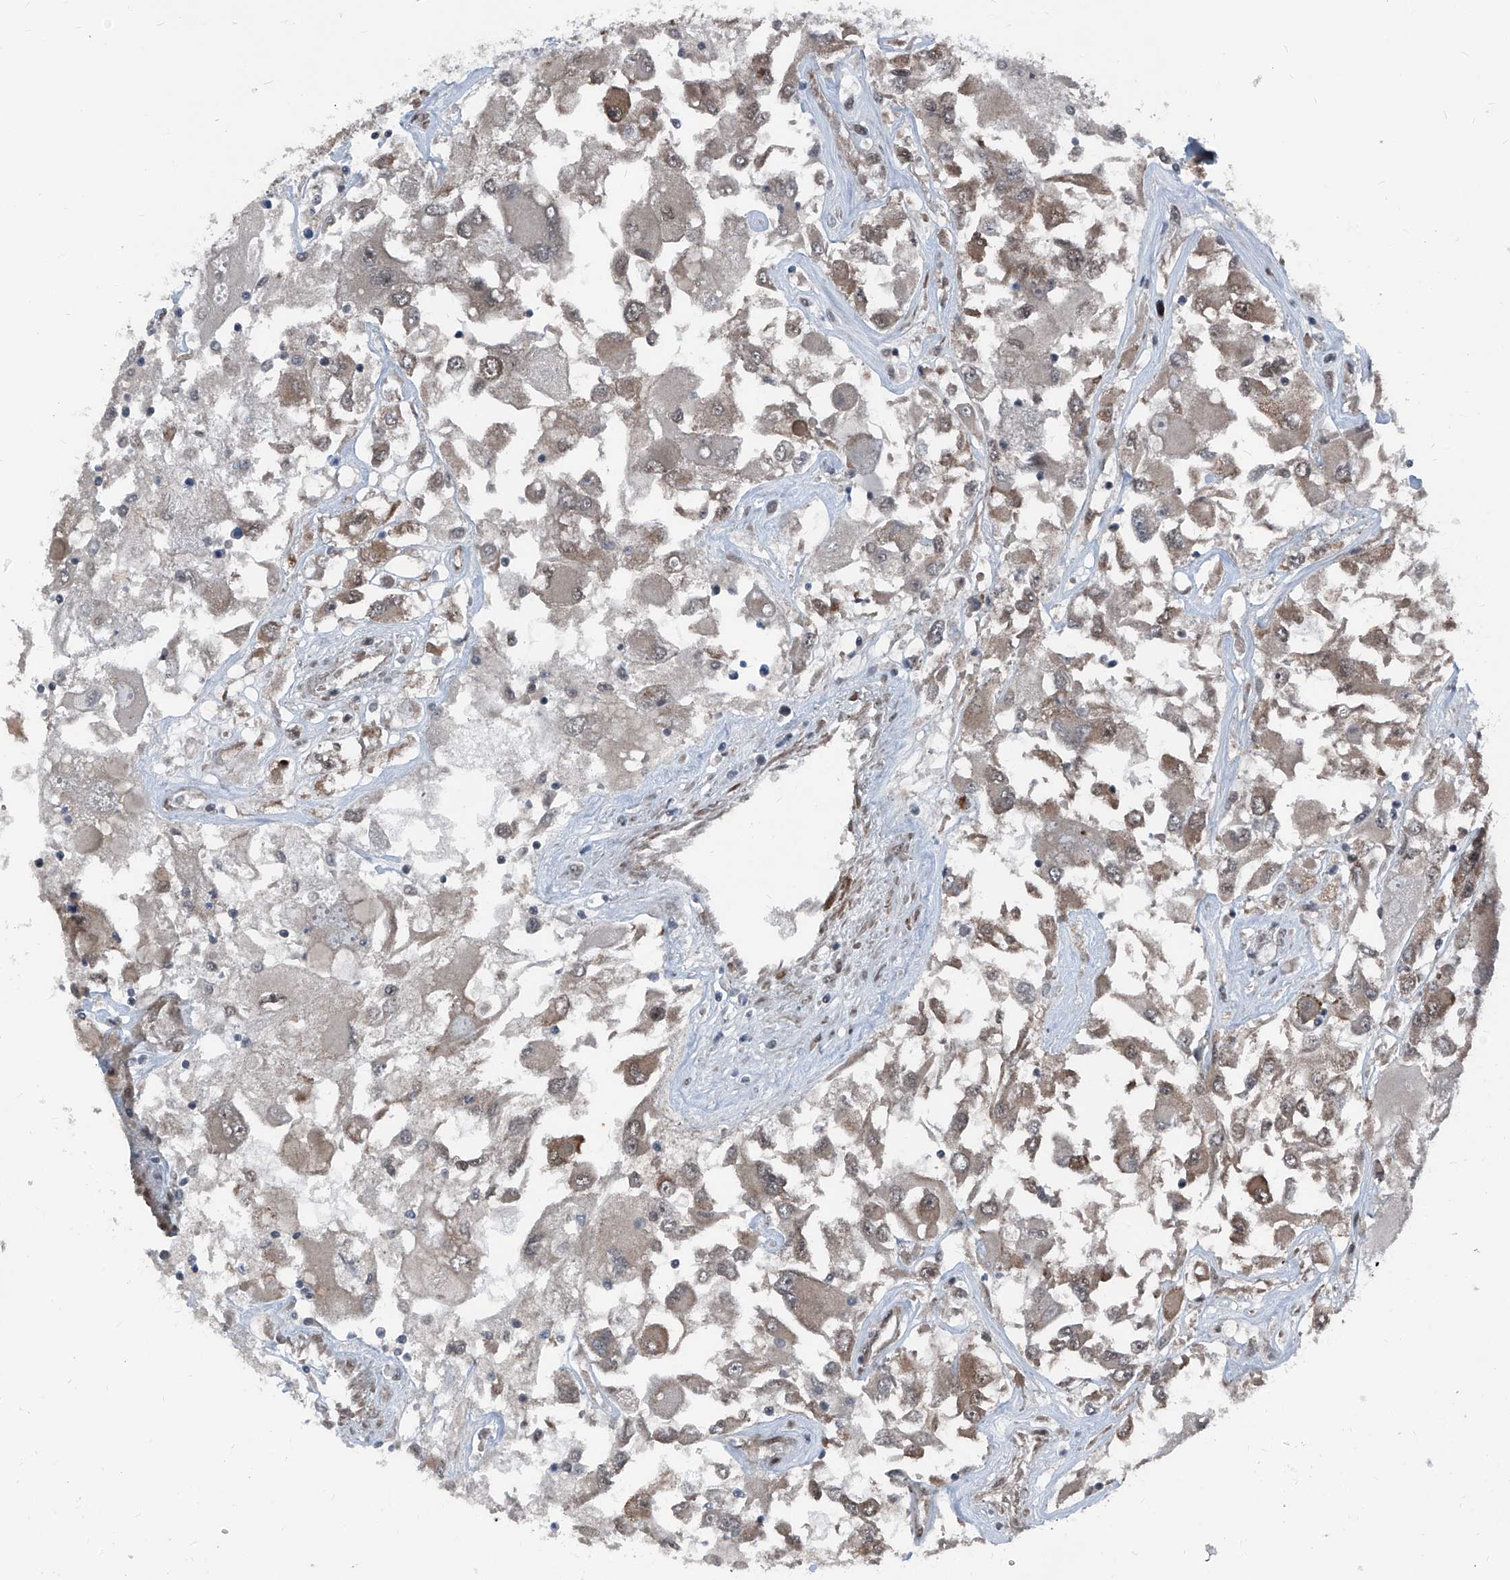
{"staining": {"intensity": "moderate", "quantity": ">75%", "location": "cytoplasmic/membranous"}, "tissue": "renal cancer", "cell_type": "Tumor cells", "image_type": "cancer", "snomed": [{"axis": "morphology", "description": "Adenocarcinoma, NOS"}, {"axis": "topography", "description": "Kidney"}], "caption": "Renal cancer tissue exhibits moderate cytoplasmic/membranous staining in approximately >75% of tumor cells, visualized by immunohistochemistry. The staining was performed using DAB (3,3'-diaminobenzidine) to visualize the protein expression in brown, while the nuclei were stained in blue with hematoxylin (Magnification: 20x).", "gene": "COA7", "patient": {"sex": "female", "age": 52}}